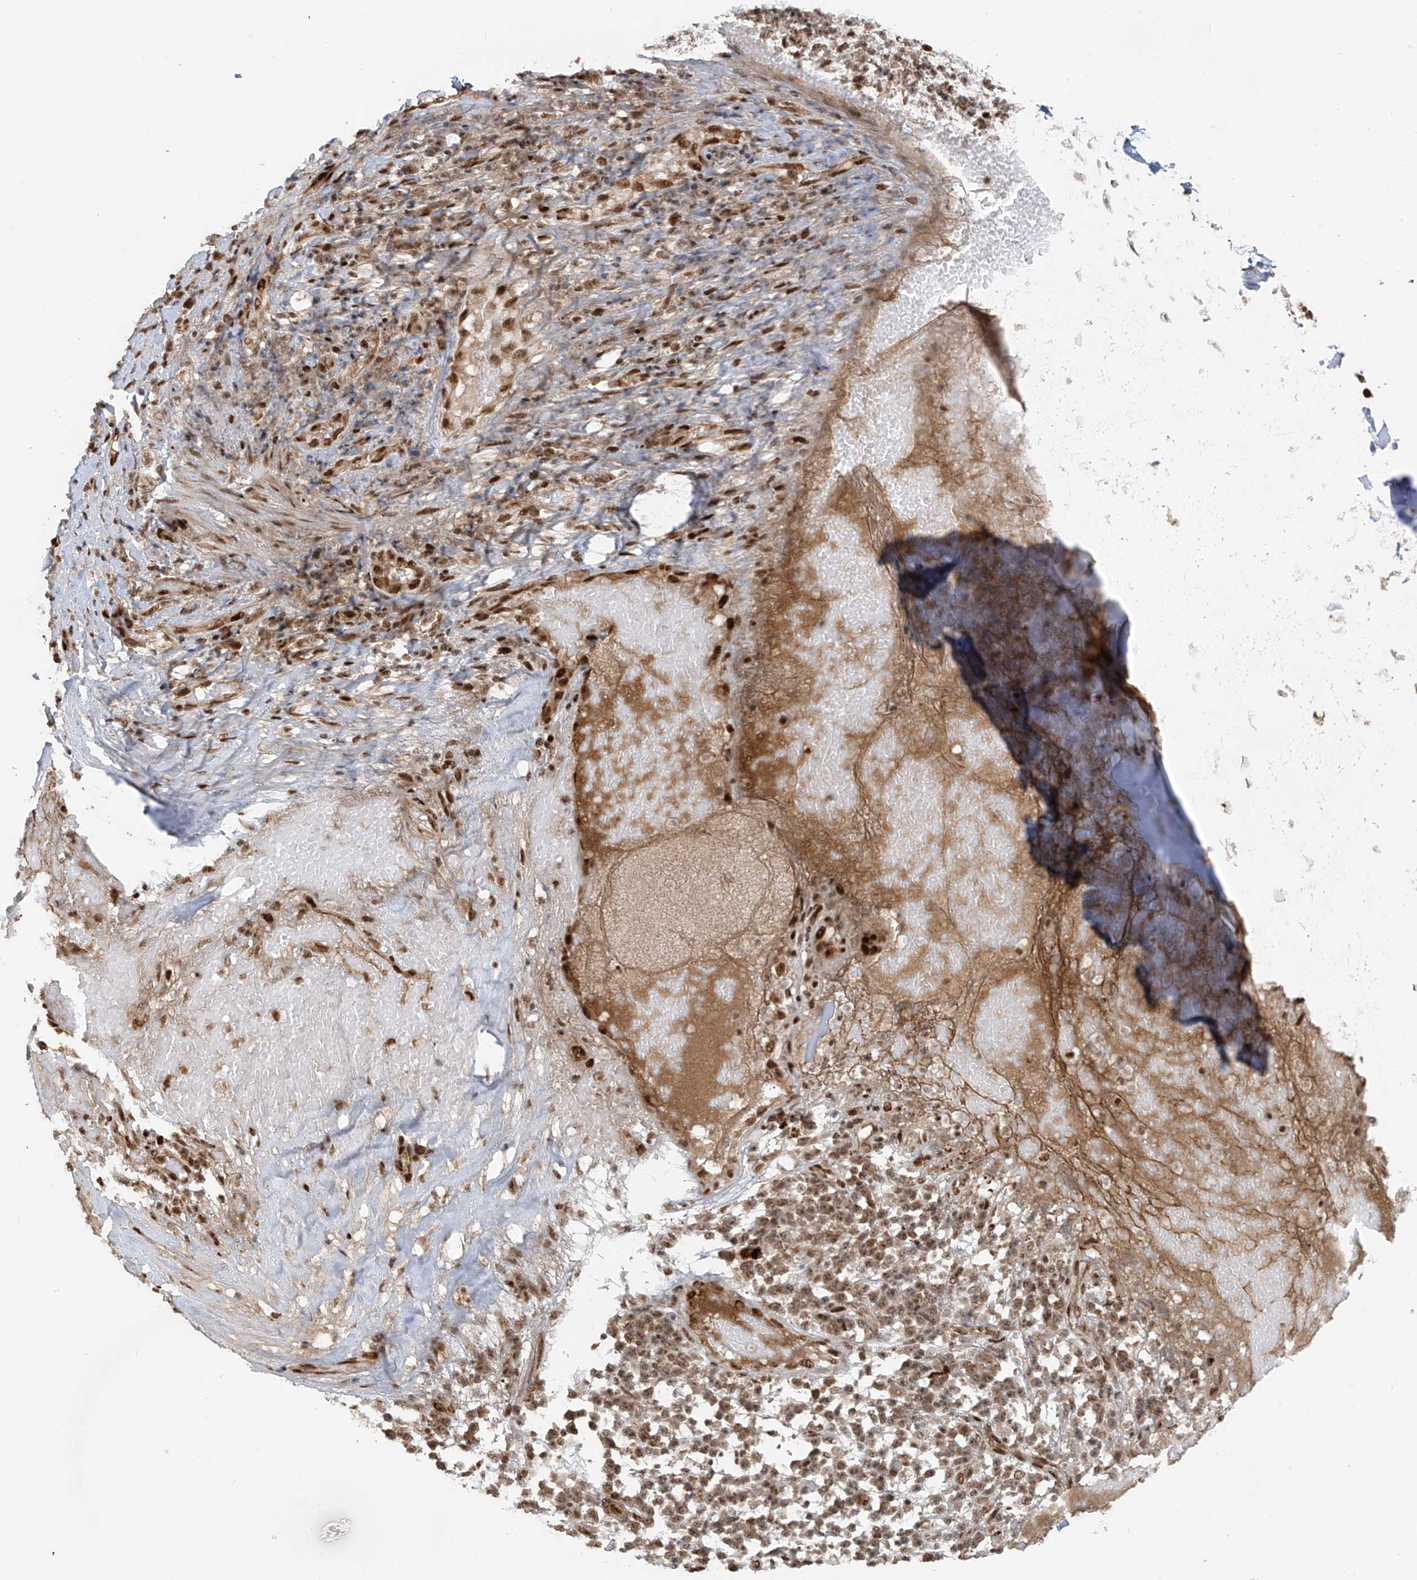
{"staining": {"intensity": "weak", "quantity": "25%-75%", "location": "cytoplasmic/membranous"}, "tissue": "adipose tissue", "cell_type": "Adipocytes", "image_type": "normal", "snomed": [{"axis": "morphology", "description": "Normal tissue, NOS"}, {"axis": "morphology", "description": "Basal cell carcinoma"}, {"axis": "topography", "description": "Cartilage tissue"}, {"axis": "topography", "description": "Nasopharynx"}, {"axis": "topography", "description": "Oral tissue"}], "caption": "Approximately 25%-75% of adipocytes in benign adipose tissue reveal weak cytoplasmic/membranous protein staining as visualized by brown immunohistochemical staining.", "gene": "ARHGEF3", "patient": {"sex": "female", "age": 77}}